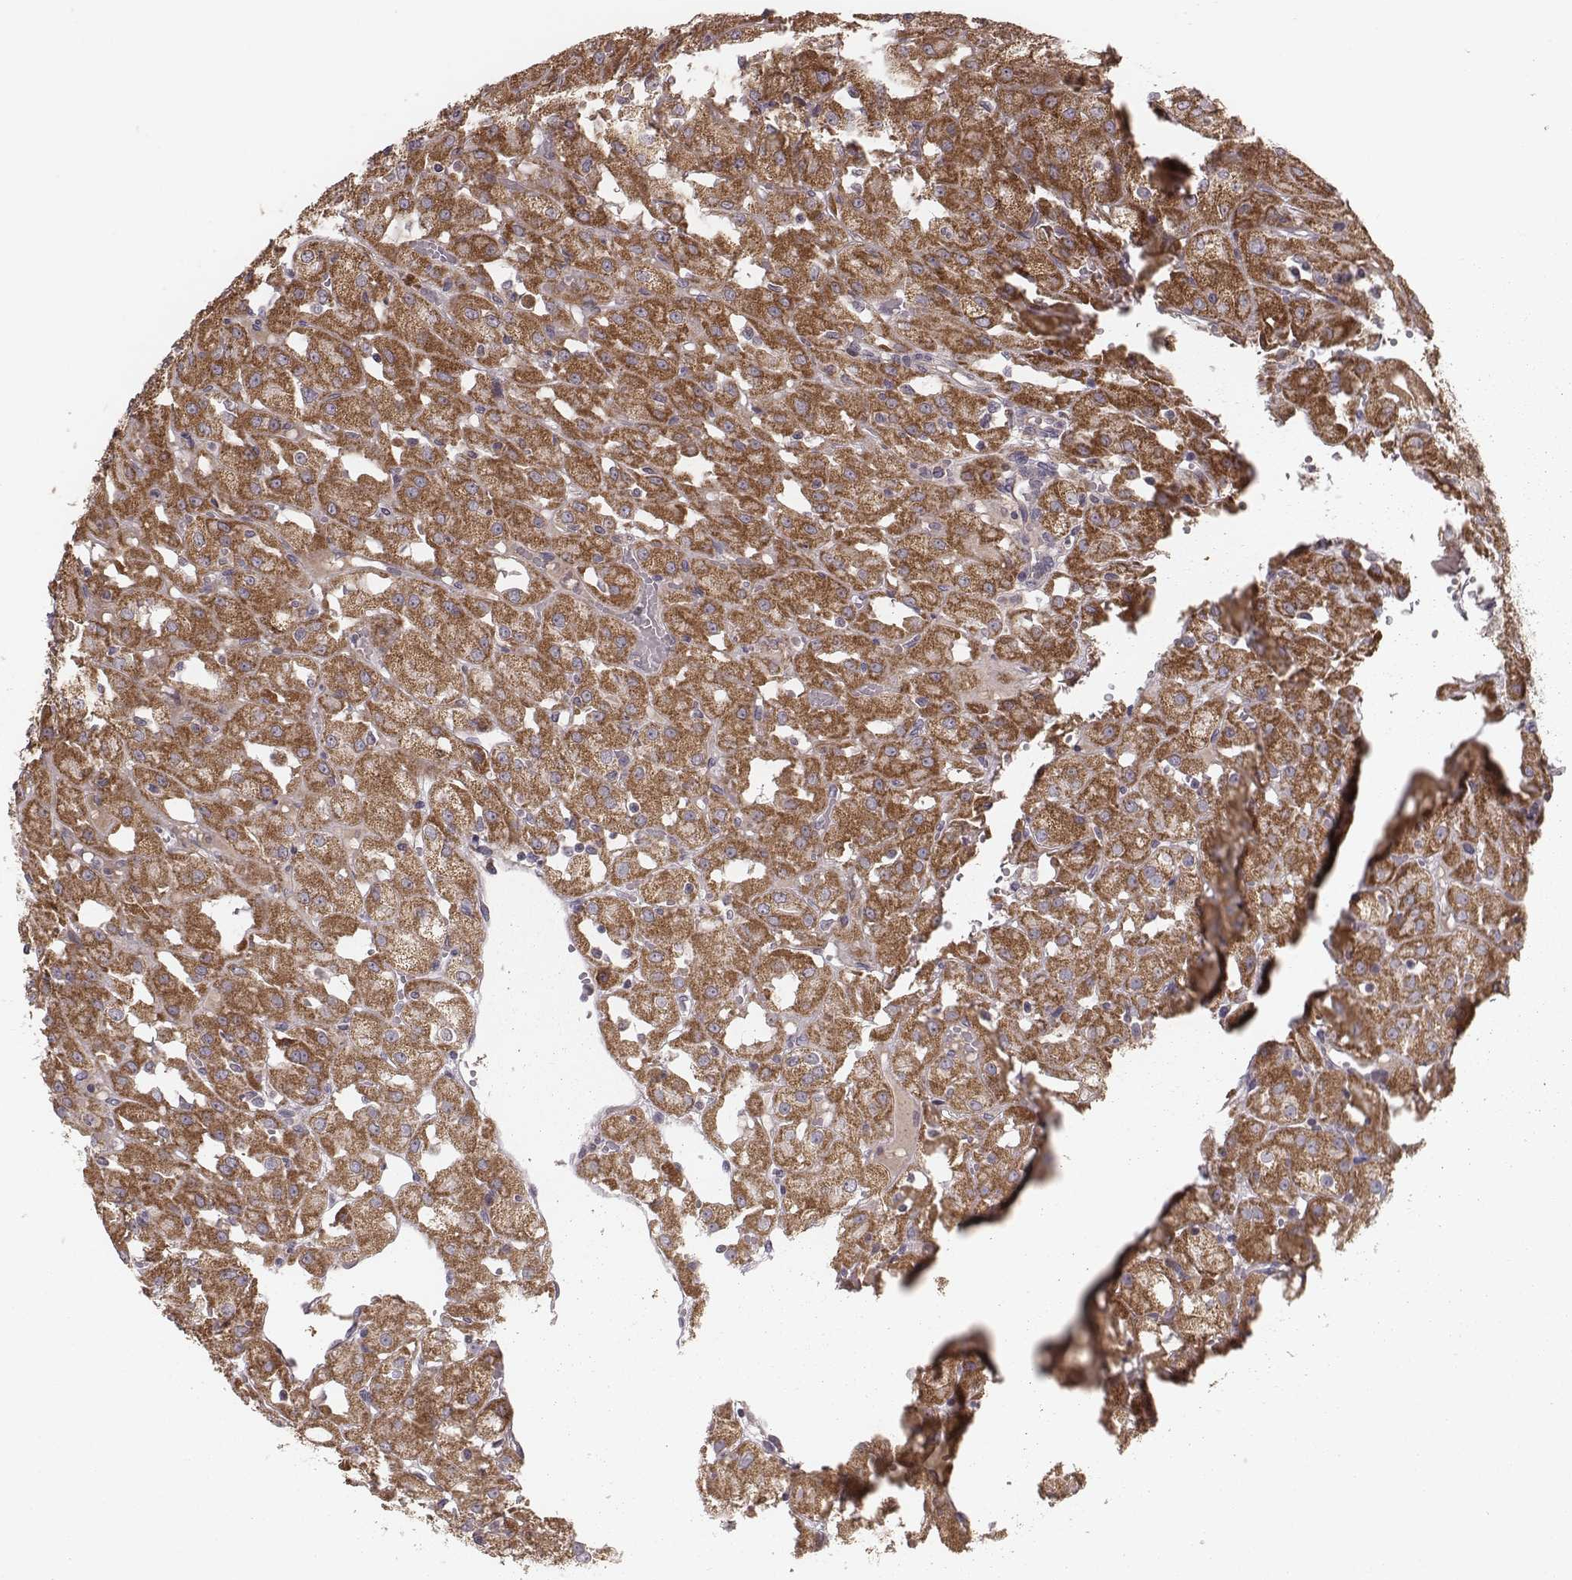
{"staining": {"intensity": "moderate", "quantity": ">75%", "location": "cytoplasmic/membranous"}, "tissue": "renal cancer", "cell_type": "Tumor cells", "image_type": "cancer", "snomed": [{"axis": "morphology", "description": "Adenocarcinoma, NOS"}, {"axis": "topography", "description": "Kidney"}], "caption": "Renal cancer (adenocarcinoma) tissue exhibits moderate cytoplasmic/membranous expression in approximately >75% of tumor cells", "gene": "MRPS27", "patient": {"sex": "male", "age": 72}}